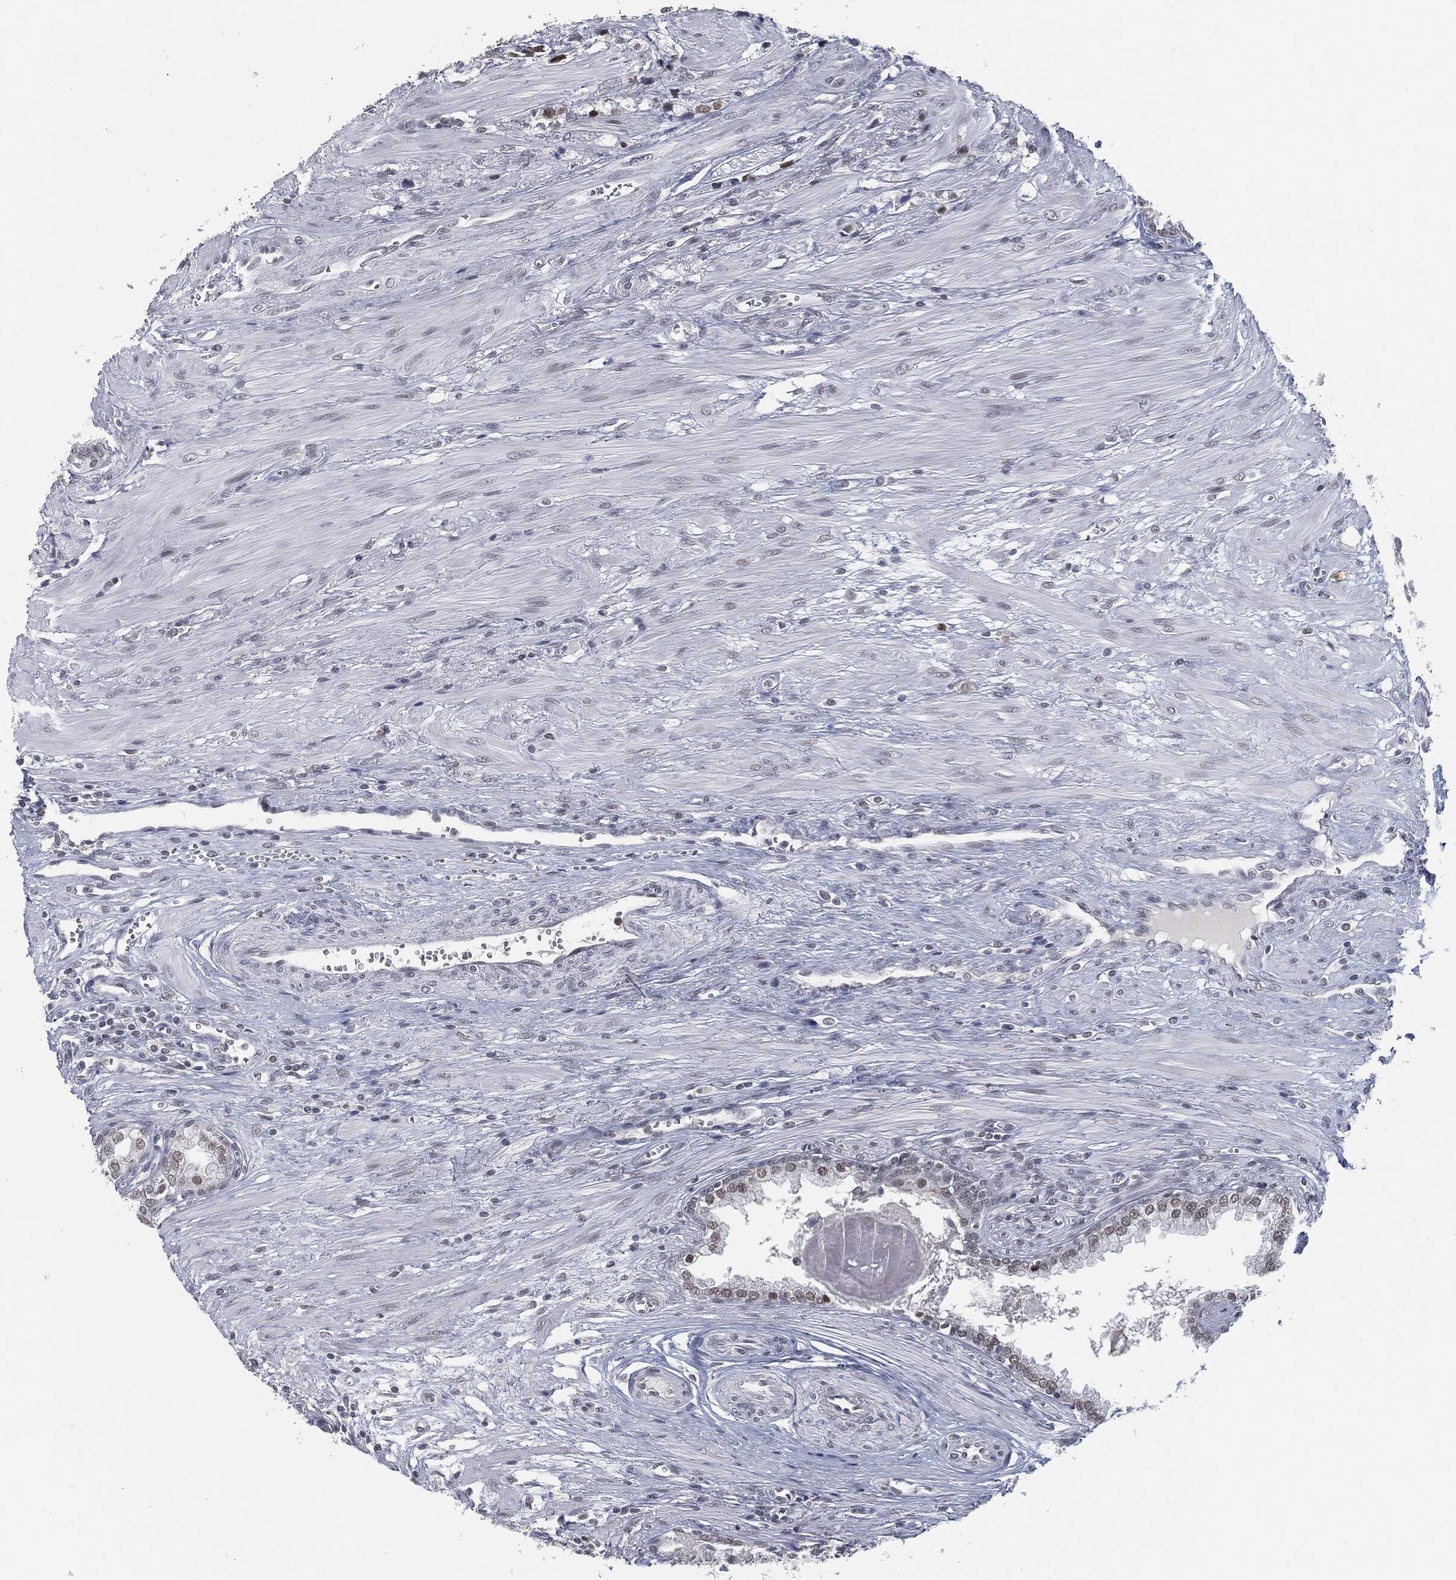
{"staining": {"intensity": "weak", "quantity": "25%-75%", "location": "nuclear"}, "tissue": "prostate cancer", "cell_type": "Tumor cells", "image_type": "cancer", "snomed": [{"axis": "morphology", "description": "Adenocarcinoma, NOS"}, {"axis": "topography", "description": "Prostate and seminal vesicle, NOS"}, {"axis": "topography", "description": "Prostate"}], "caption": "This photomicrograph displays prostate adenocarcinoma stained with immunohistochemistry (IHC) to label a protein in brown. The nuclear of tumor cells show weak positivity for the protein. Nuclei are counter-stained blue.", "gene": "ANXA1", "patient": {"sex": "male", "age": 79}}